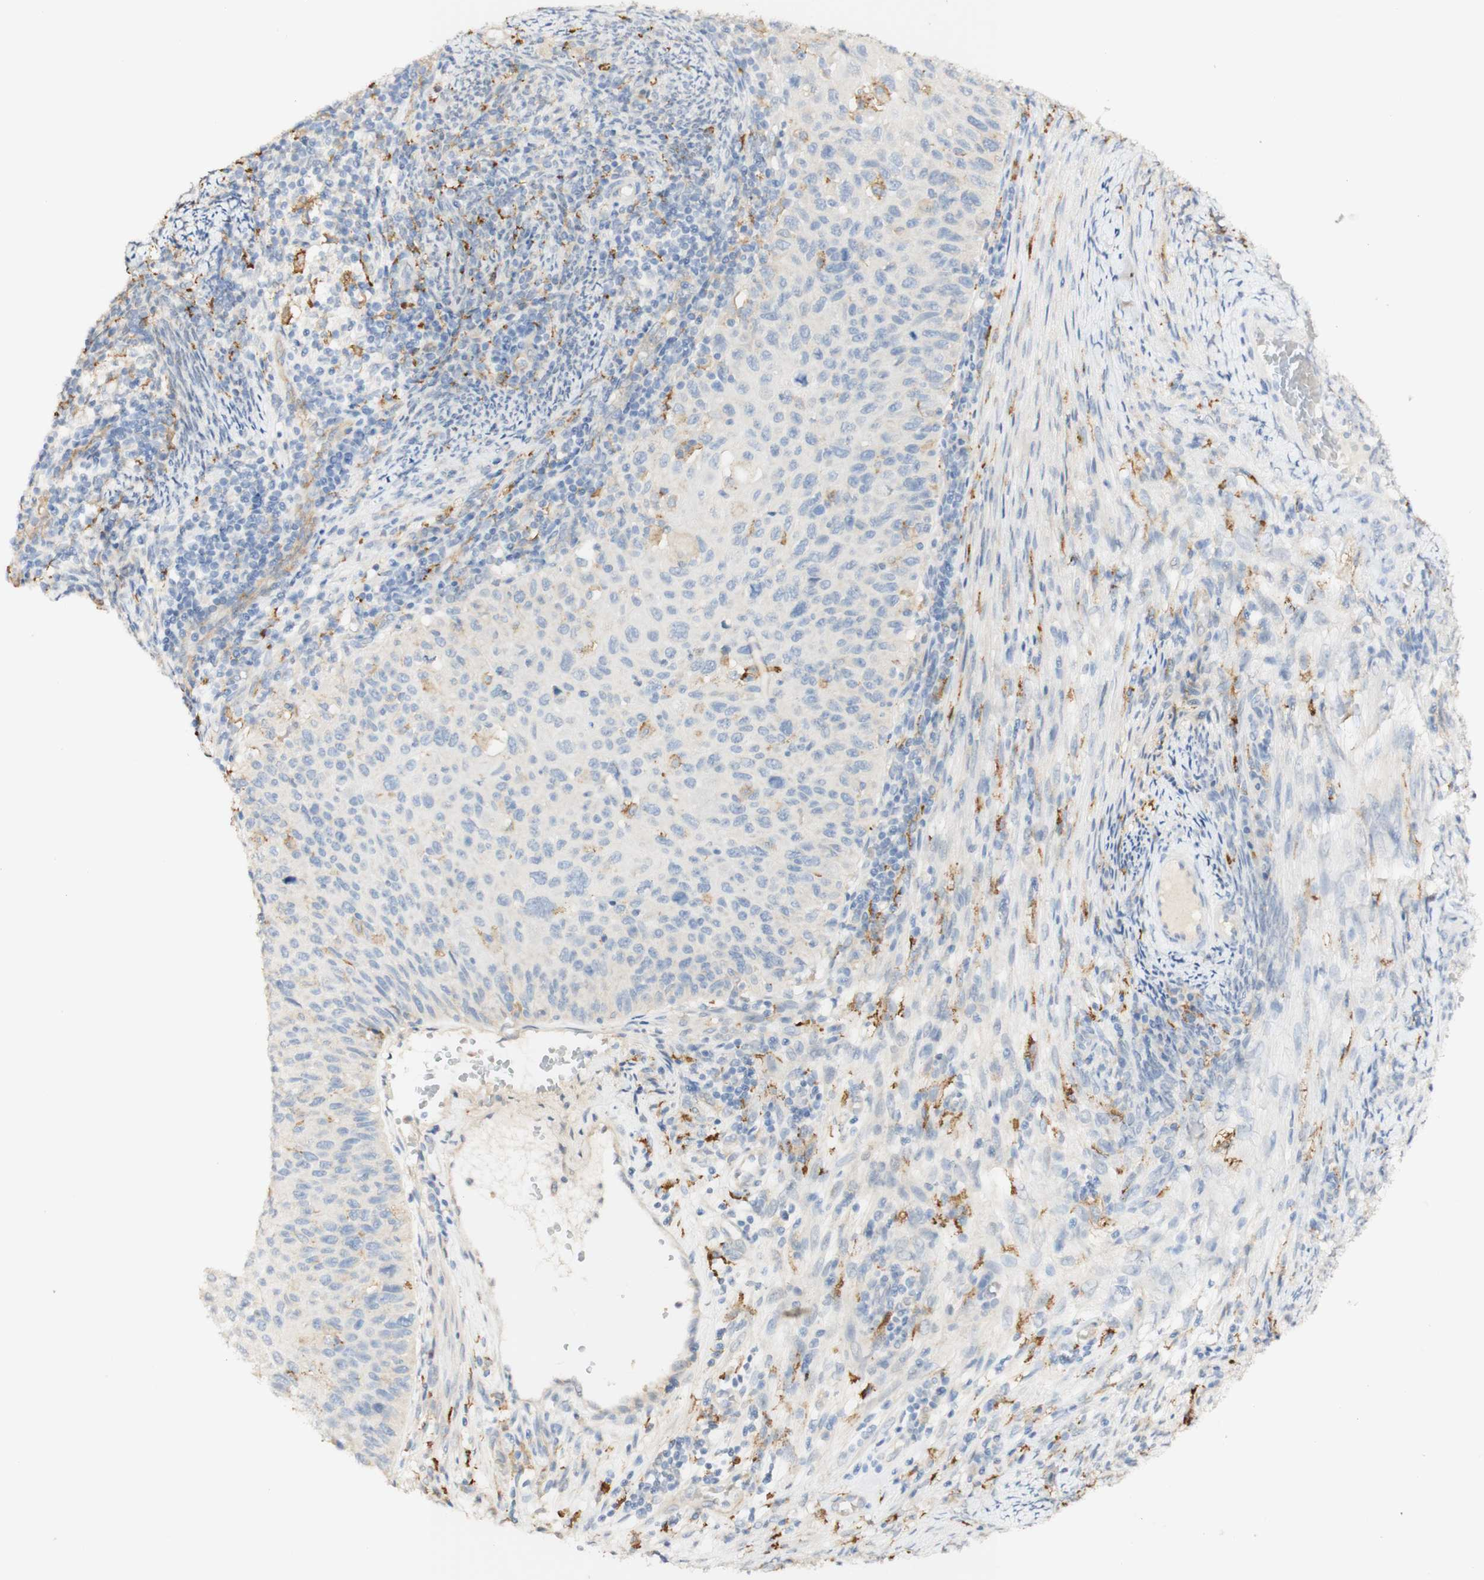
{"staining": {"intensity": "weak", "quantity": "<25%", "location": "cytoplasmic/membranous"}, "tissue": "cervical cancer", "cell_type": "Tumor cells", "image_type": "cancer", "snomed": [{"axis": "morphology", "description": "Squamous cell carcinoma, NOS"}, {"axis": "topography", "description": "Cervix"}], "caption": "Image shows no significant protein expression in tumor cells of cervical squamous cell carcinoma.", "gene": "FCGRT", "patient": {"sex": "female", "age": 70}}